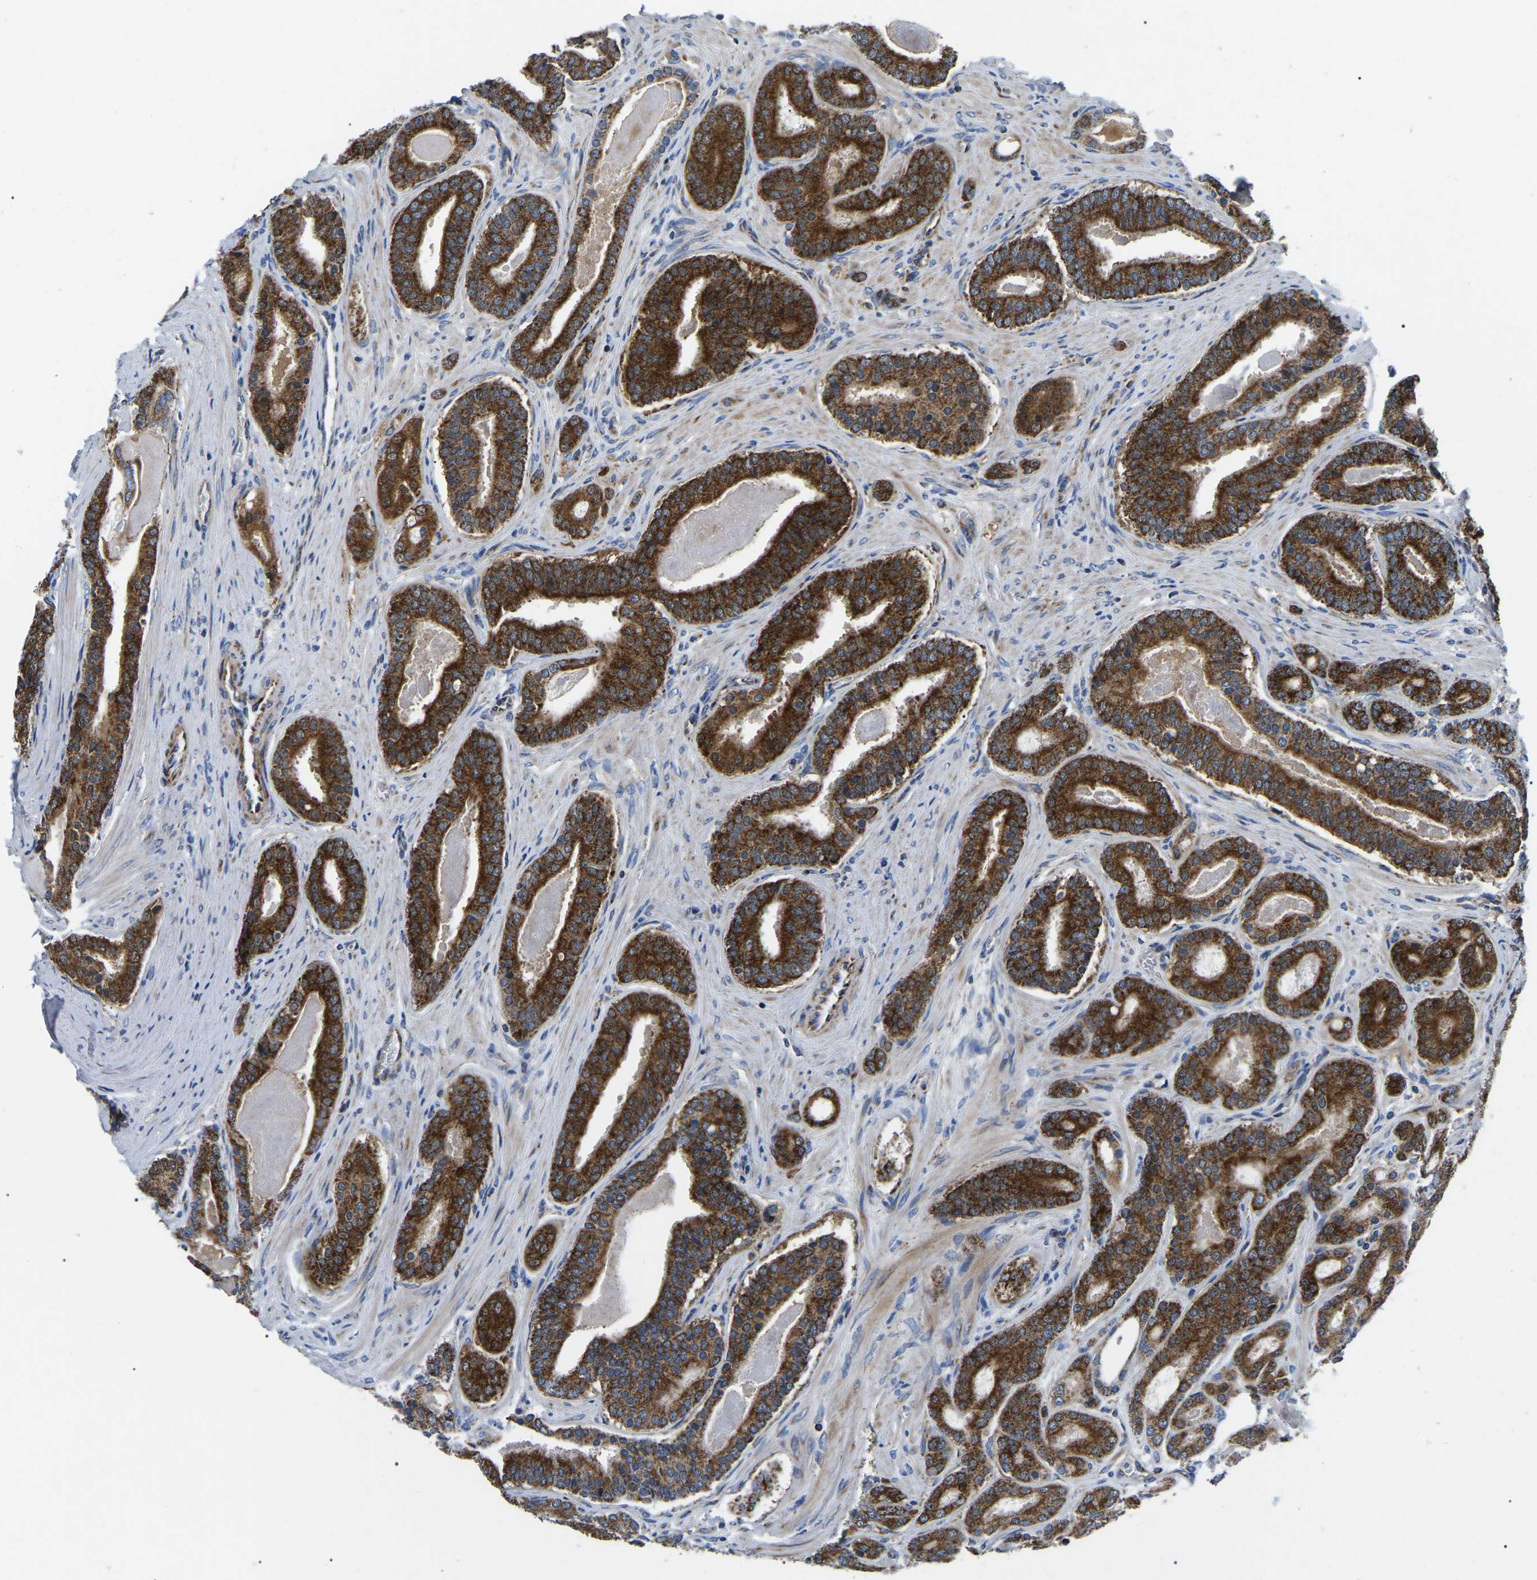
{"staining": {"intensity": "strong", "quantity": ">75%", "location": "cytoplasmic/membranous"}, "tissue": "prostate cancer", "cell_type": "Tumor cells", "image_type": "cancer", "snomed": [{"axis": "morphology", "description": "Adenocarcinoma, High grade"}, {"axis": "topography", "description": "Prostate"}], "caption": "The photomicrograph exhibits a brown stain indicating the presence of a protein in the cytoplasmic/membranous of tumor cells in prostate cancer.", "gene": "PPM1E", "patient": {"sex": "male", "age": 60}}